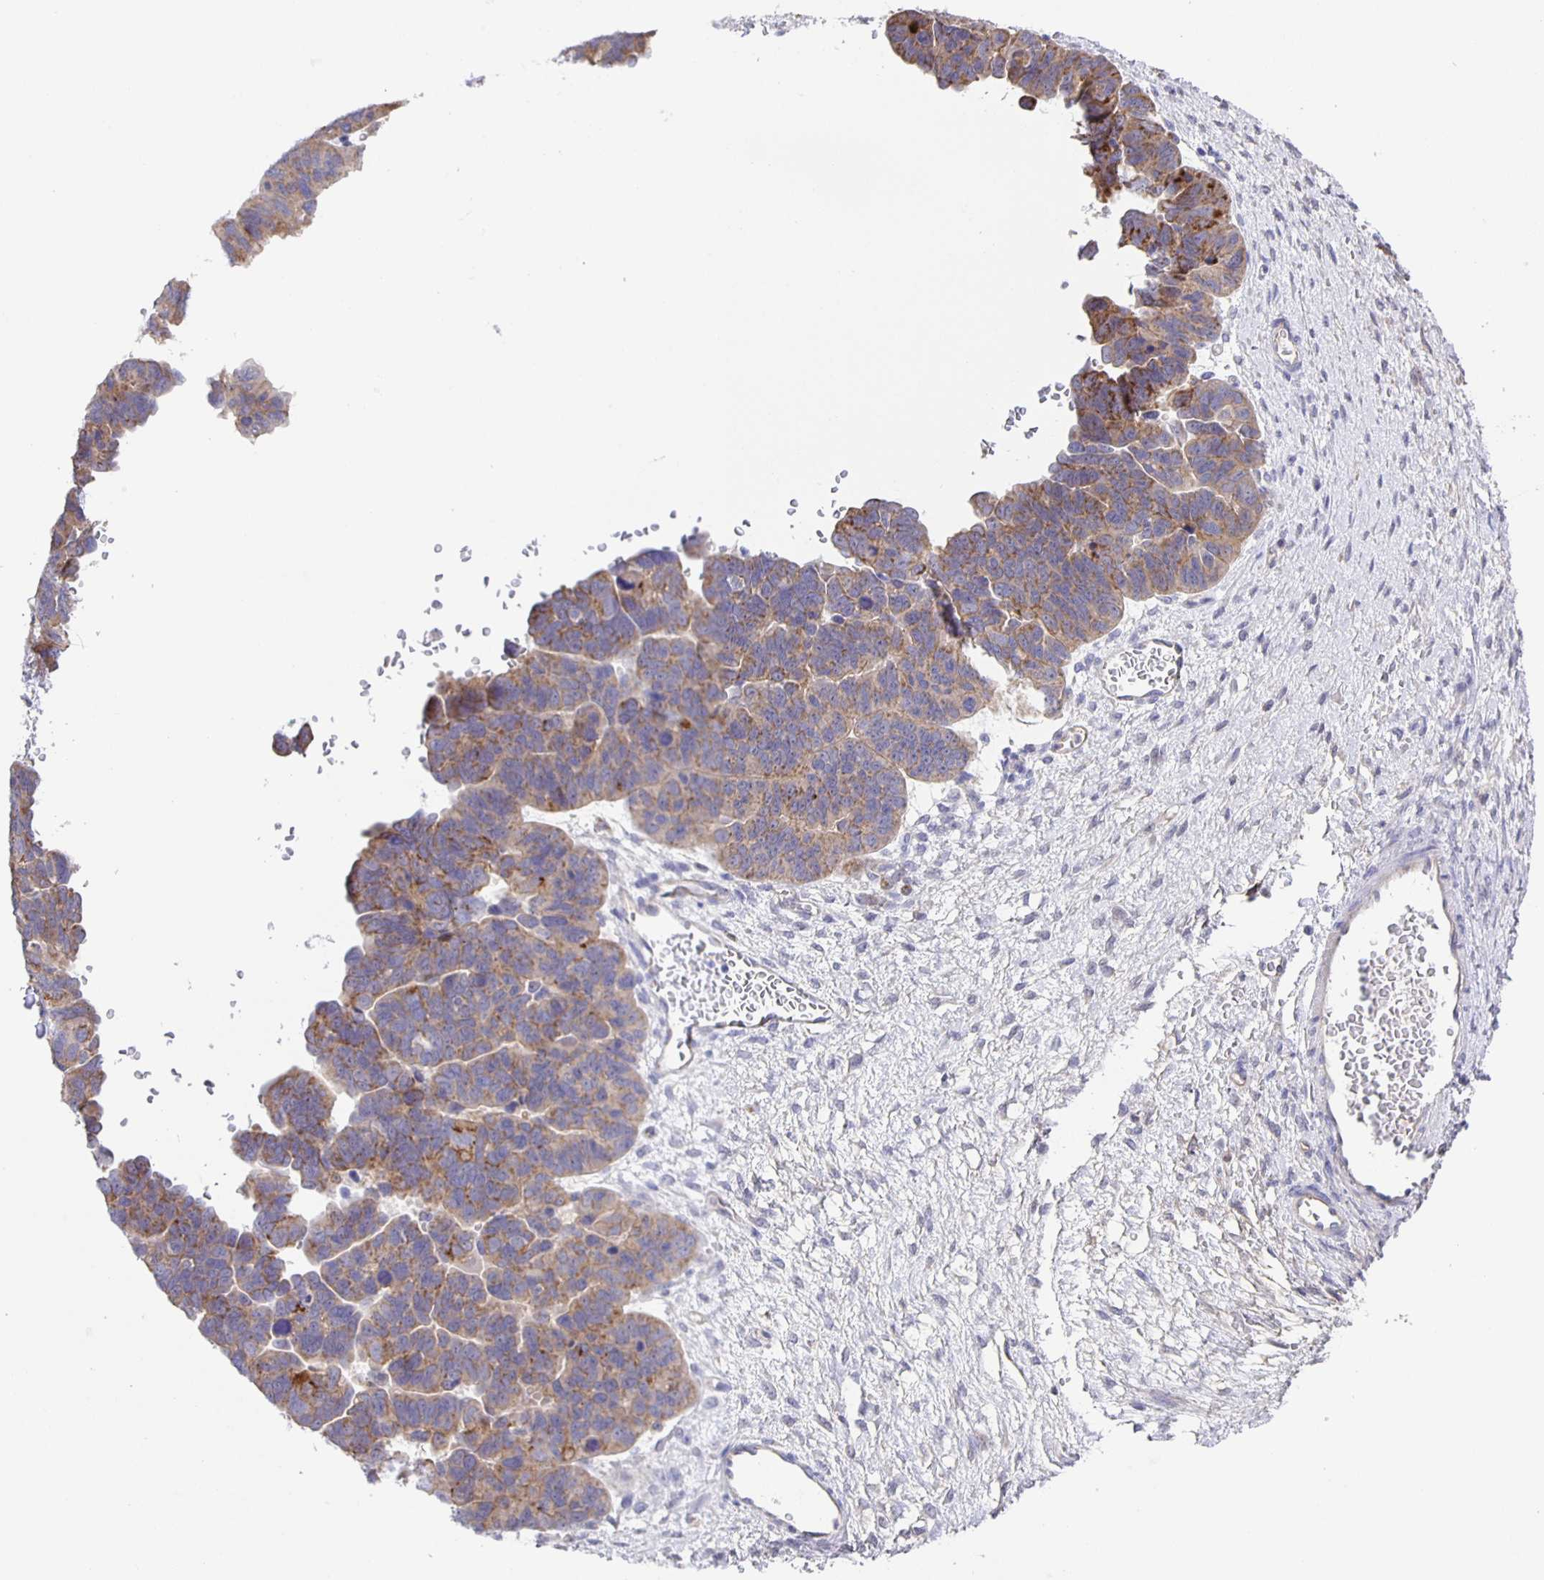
{"staining": {"intensity": "moderate", "quantity": "25%-75%", "location": "cytoplasmic/membranous"}, "tissue": "ovarian cancer", "cell_type": "Tumor cells", "image_type": "cancer", "snomed": [{"axis": "morphology", "description": "Cystadenocarcinoma, serous, NOS"}, {"axis": "topography", "description": "Ovary"}], "caption": "This is a histology image of IHC staining of ovarian serous cystadenocarcinoma, which shows moderate expression in the cytoplasmic/membranous of tumor cells.", "gene": "JMJD4", "patient": {"sex": "female", "age": 64}}